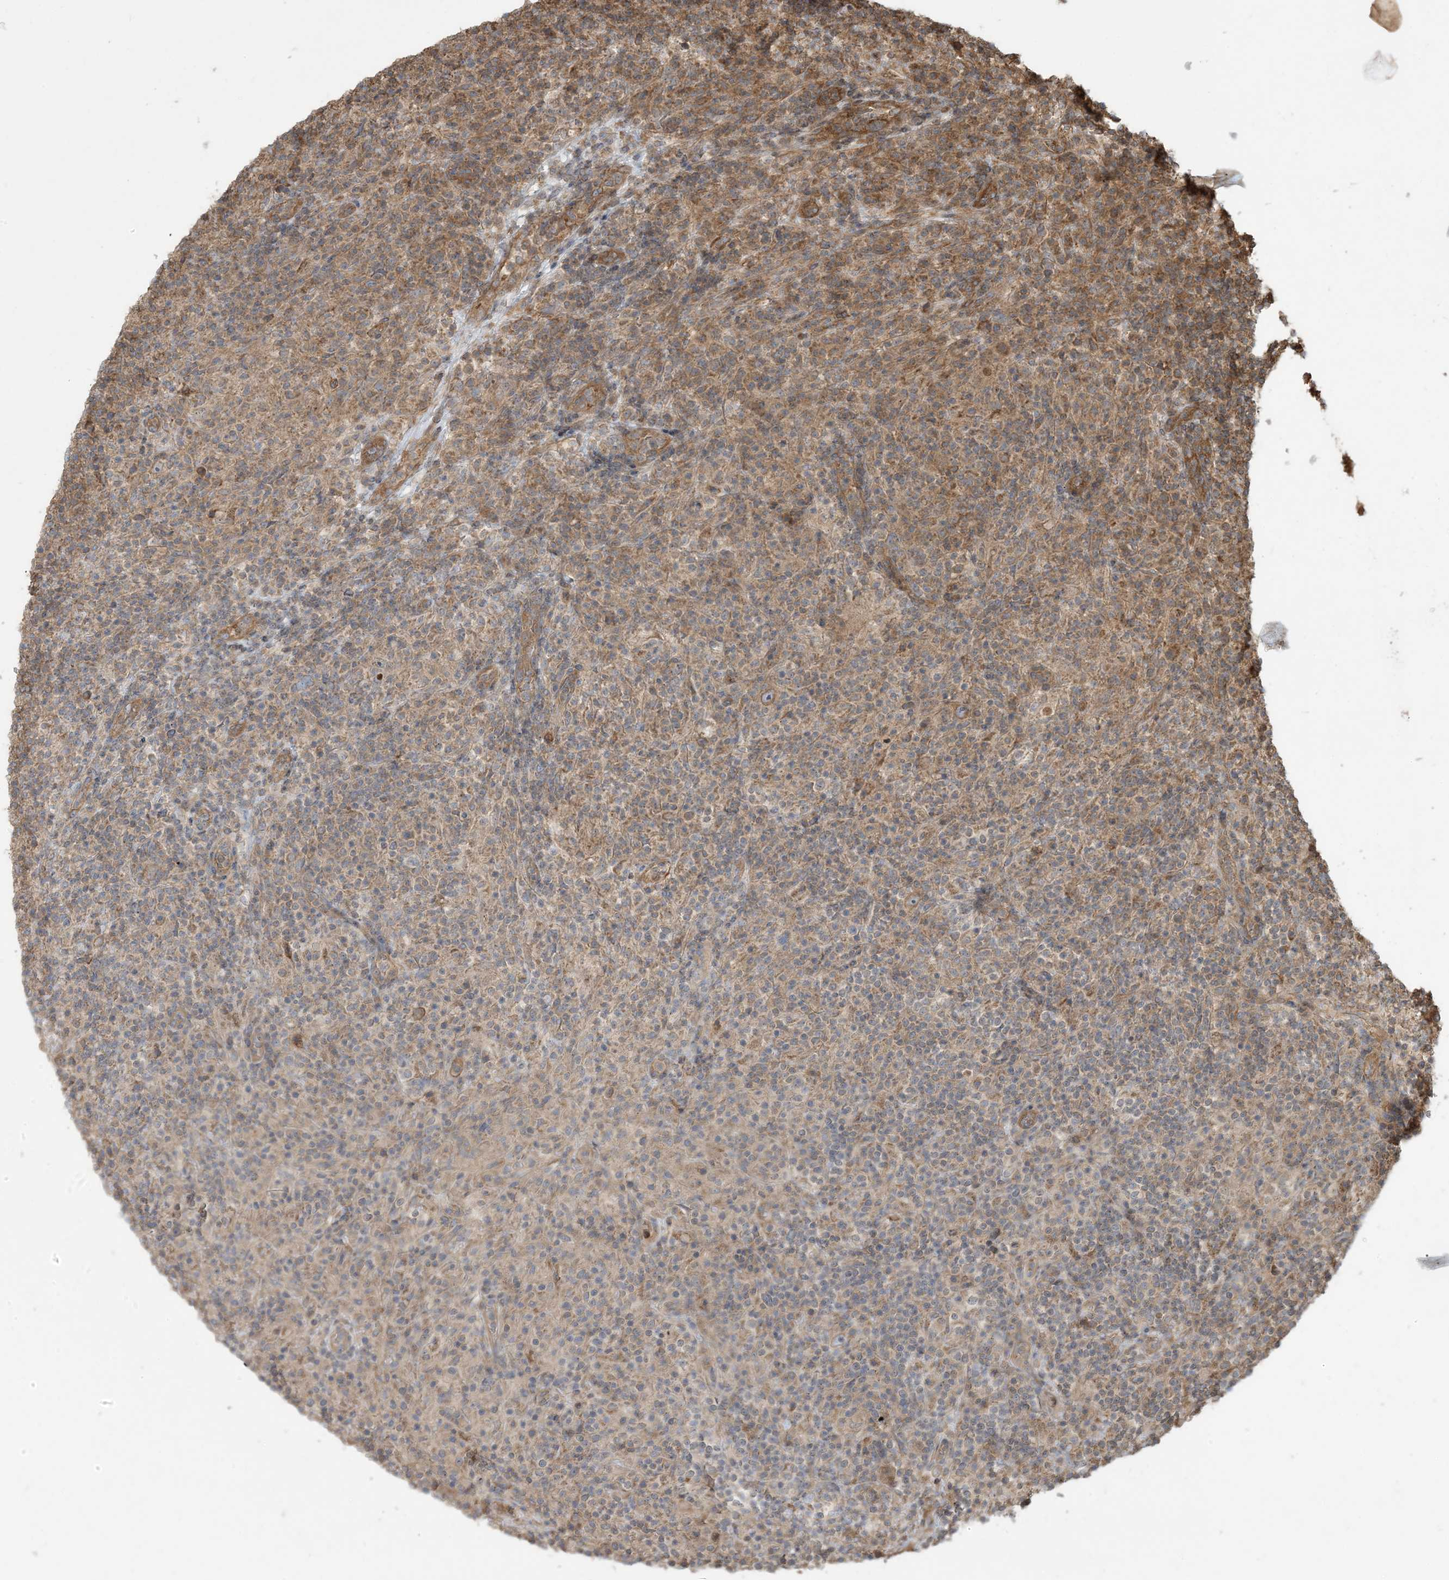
{"staining": {"intensity": "moderate", "quantity": ">75%", "location": "cytoplasmic/membranous"}, "tissue": "lymphoma", "cell_type": "Tumor cells", "image_type": "cancer", "snomed": [{"axis": "morphology", "description": "Hodgkin's disease, NOS"}, {"axis": "topography", "description": "Lymph node"}], "caption": "Immunohistochemical staining of Hodgkin's disease shows moderate cytoplasmic/membranous protein expression in approximately >75% of tumor cells. (DAB (3,3'-diaminobenzidine) IHC, brown staining for protein, blue staining for nuclei).", "gene": "KLHL18", "patient": {"sex": "male", "age": 70}}